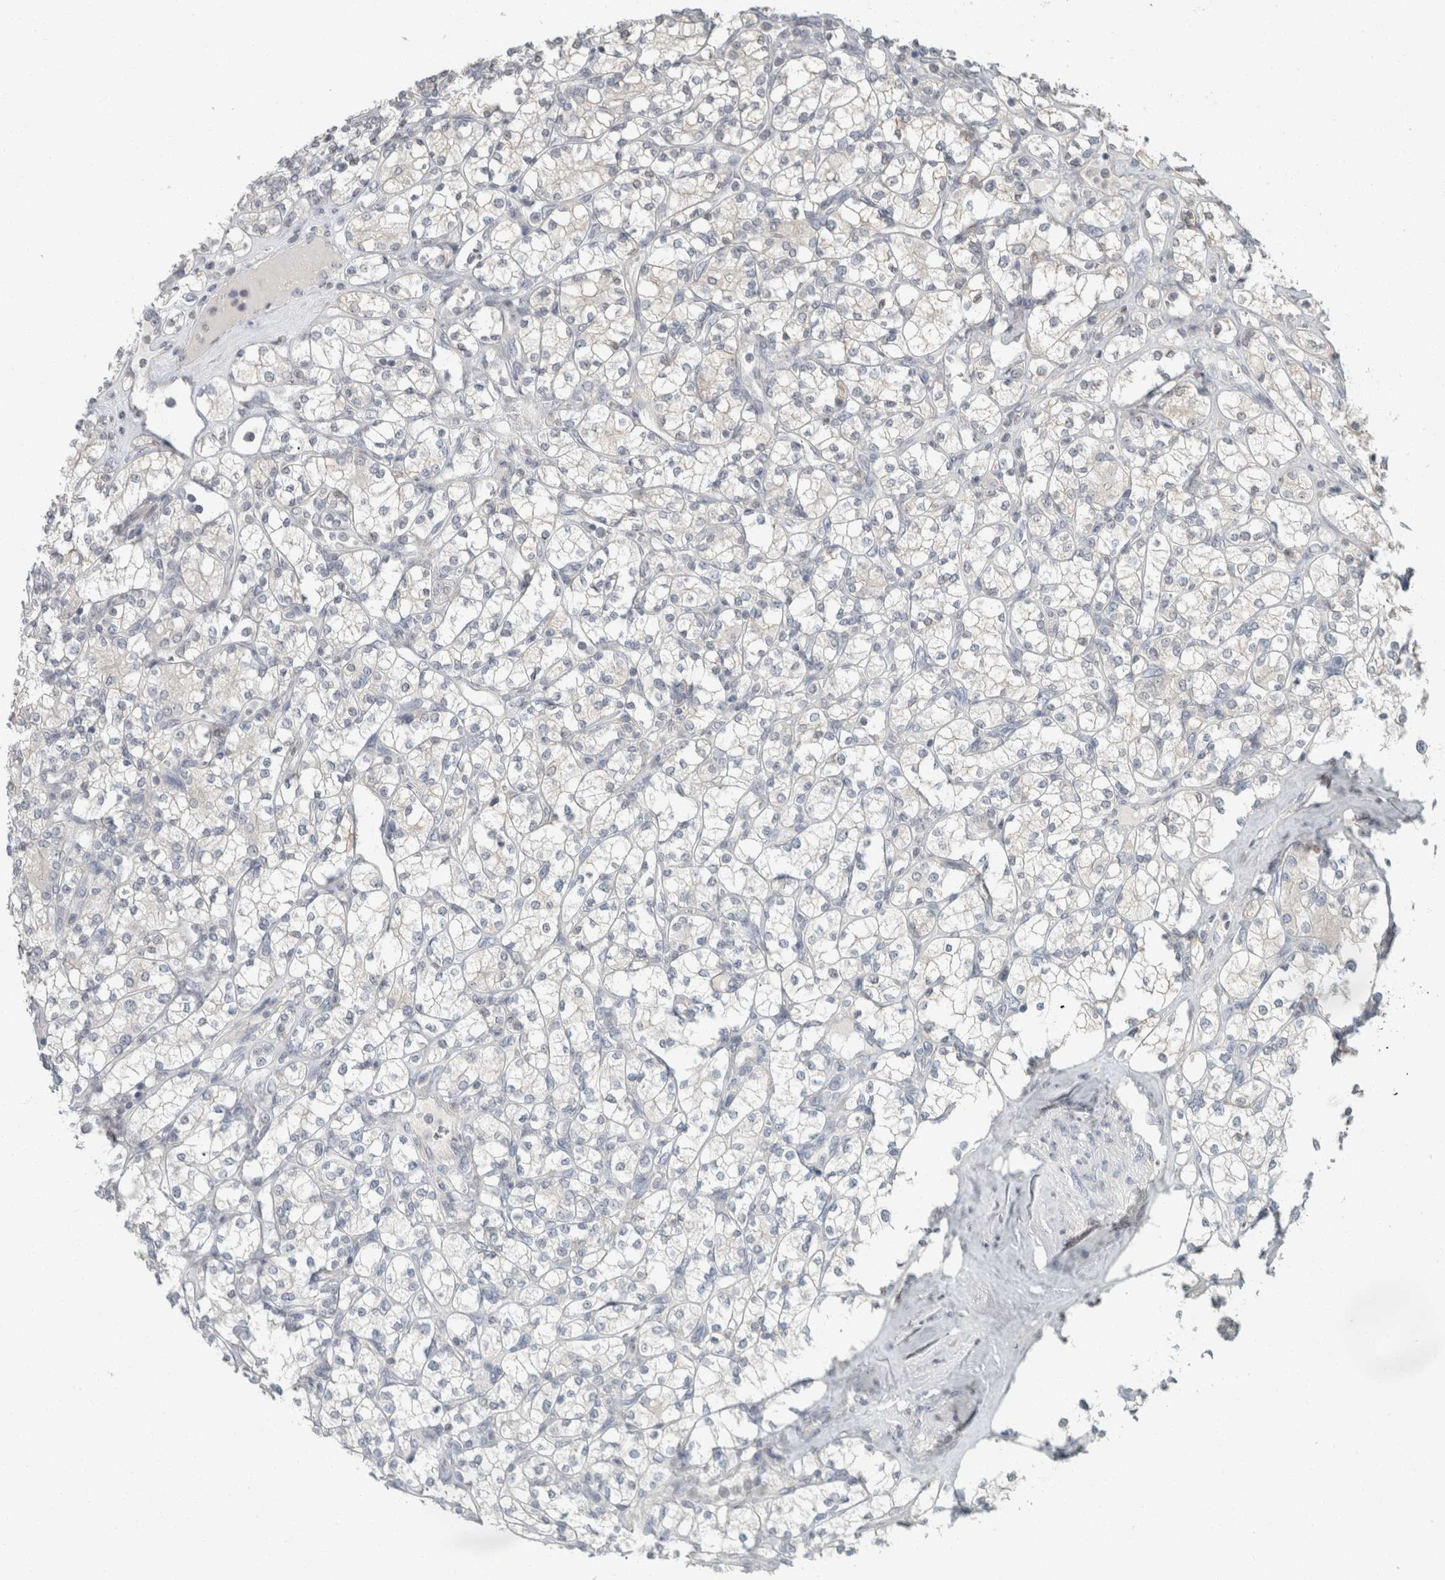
{"staining": {"intensity": "negative", "quantity": "none", "location": "none"}, "tissue": "renal cancer", "cell_type": "Tumor cells", "image_type": "cancer", "snomed": [{"axis": "morphology", "description": "Adenocarcinoma, NOS"}, {"axis": "topography", "description": "Kidney"}], "caption": "IHC histopathology image of human renal cancer (adenocarcinoma) stained for a protein (brown), which shows no staining in tumor cells.", "gene": "TRIT1", "patient": {"sex": "male", "age": 77}}